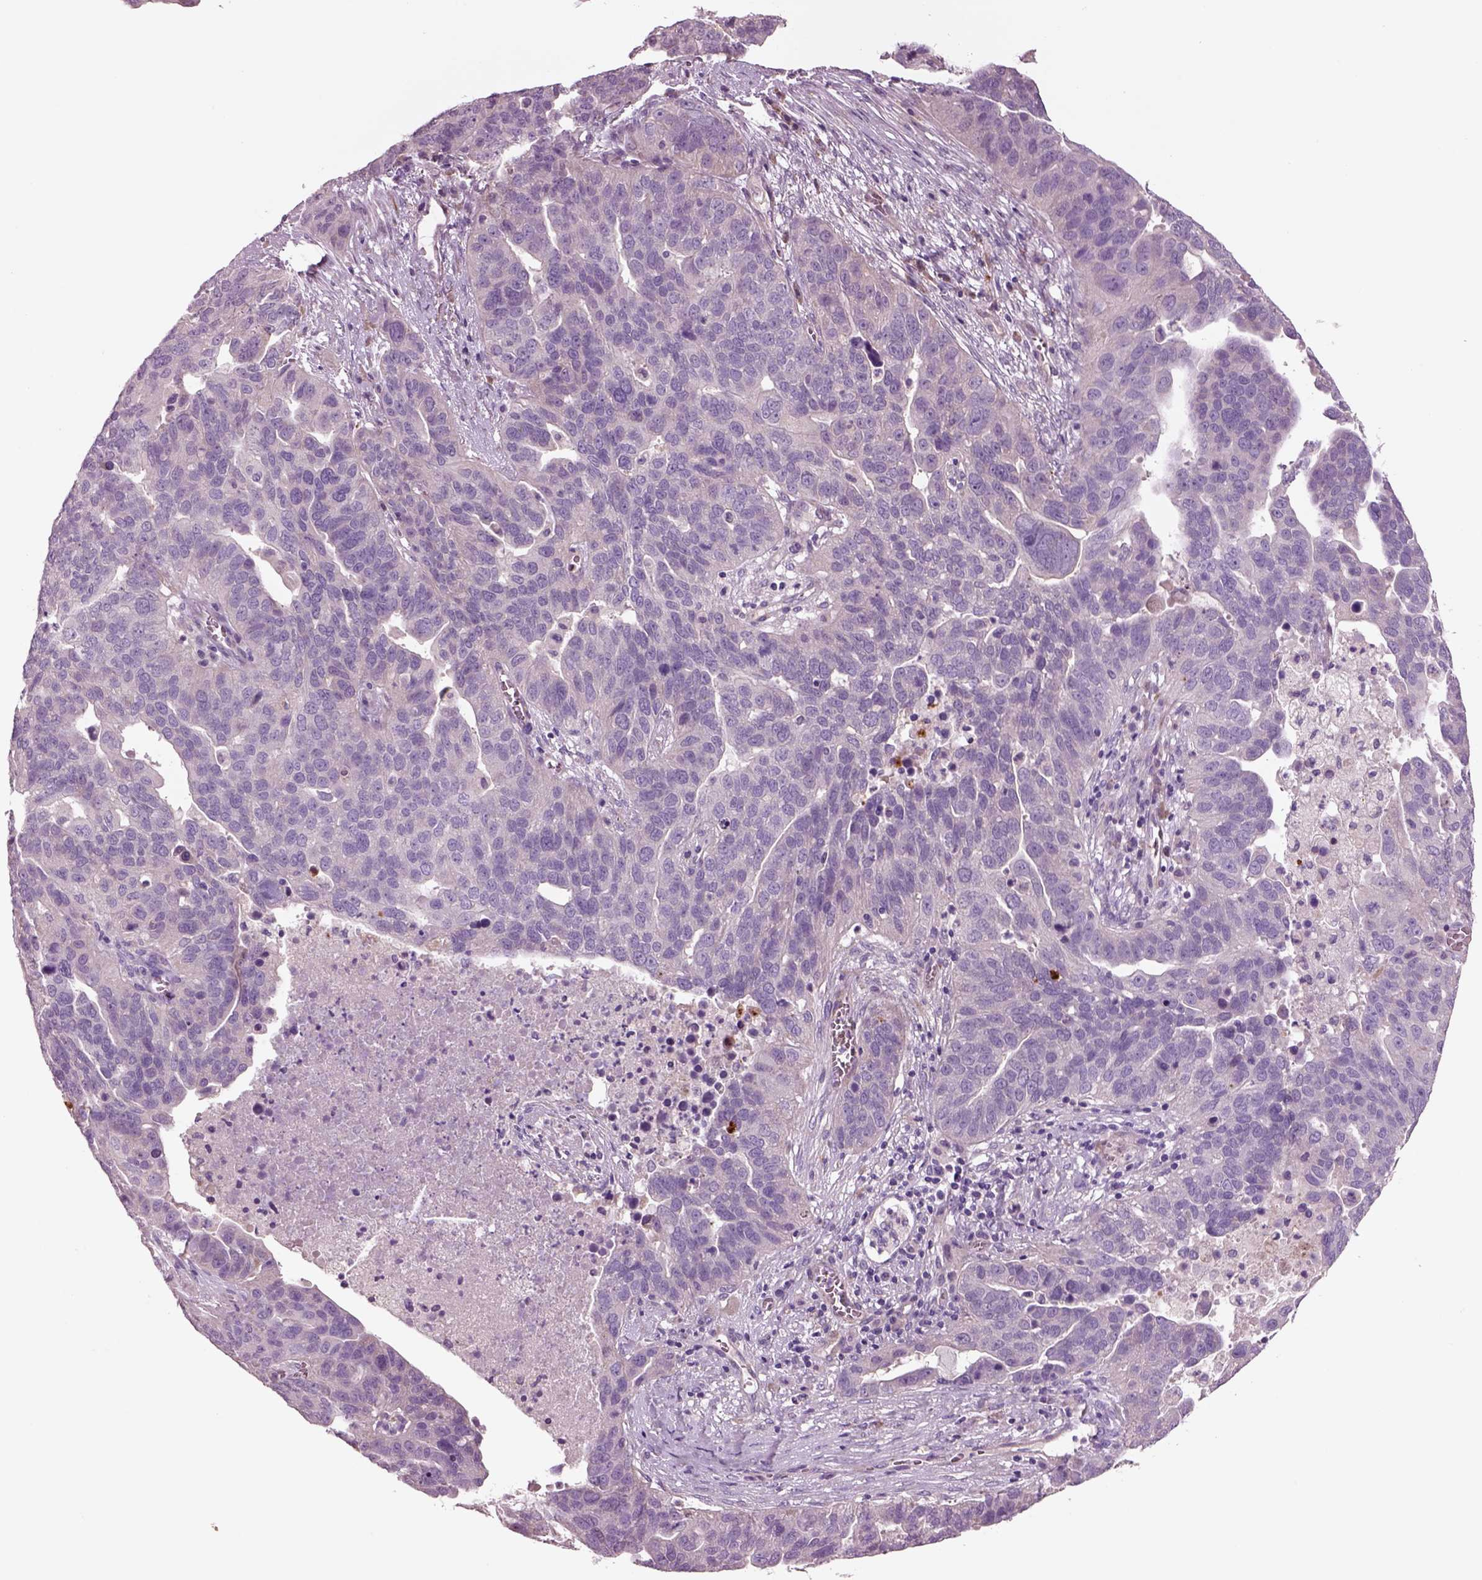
{"staining": {"intensity": "negative", "quantity": "none", "location": "none"}, "tissue": "ovarian cancer", "cell_type": "Tumor cells", "image_type": "cancer", "snomed": [{"axis": "morphology", "description": "Carcinoma, endometroid"}, {"axis": "topography", "description": "Soft tissue"}, {"axis": "topography", "description": "Ovary"}], "caption": "Immunohistochemical staining of human ovarian cancer demonstrates no significant expression in tumor cells.", "gene": "PLPP7", "patient": {"sex": "female", "age": 52}}